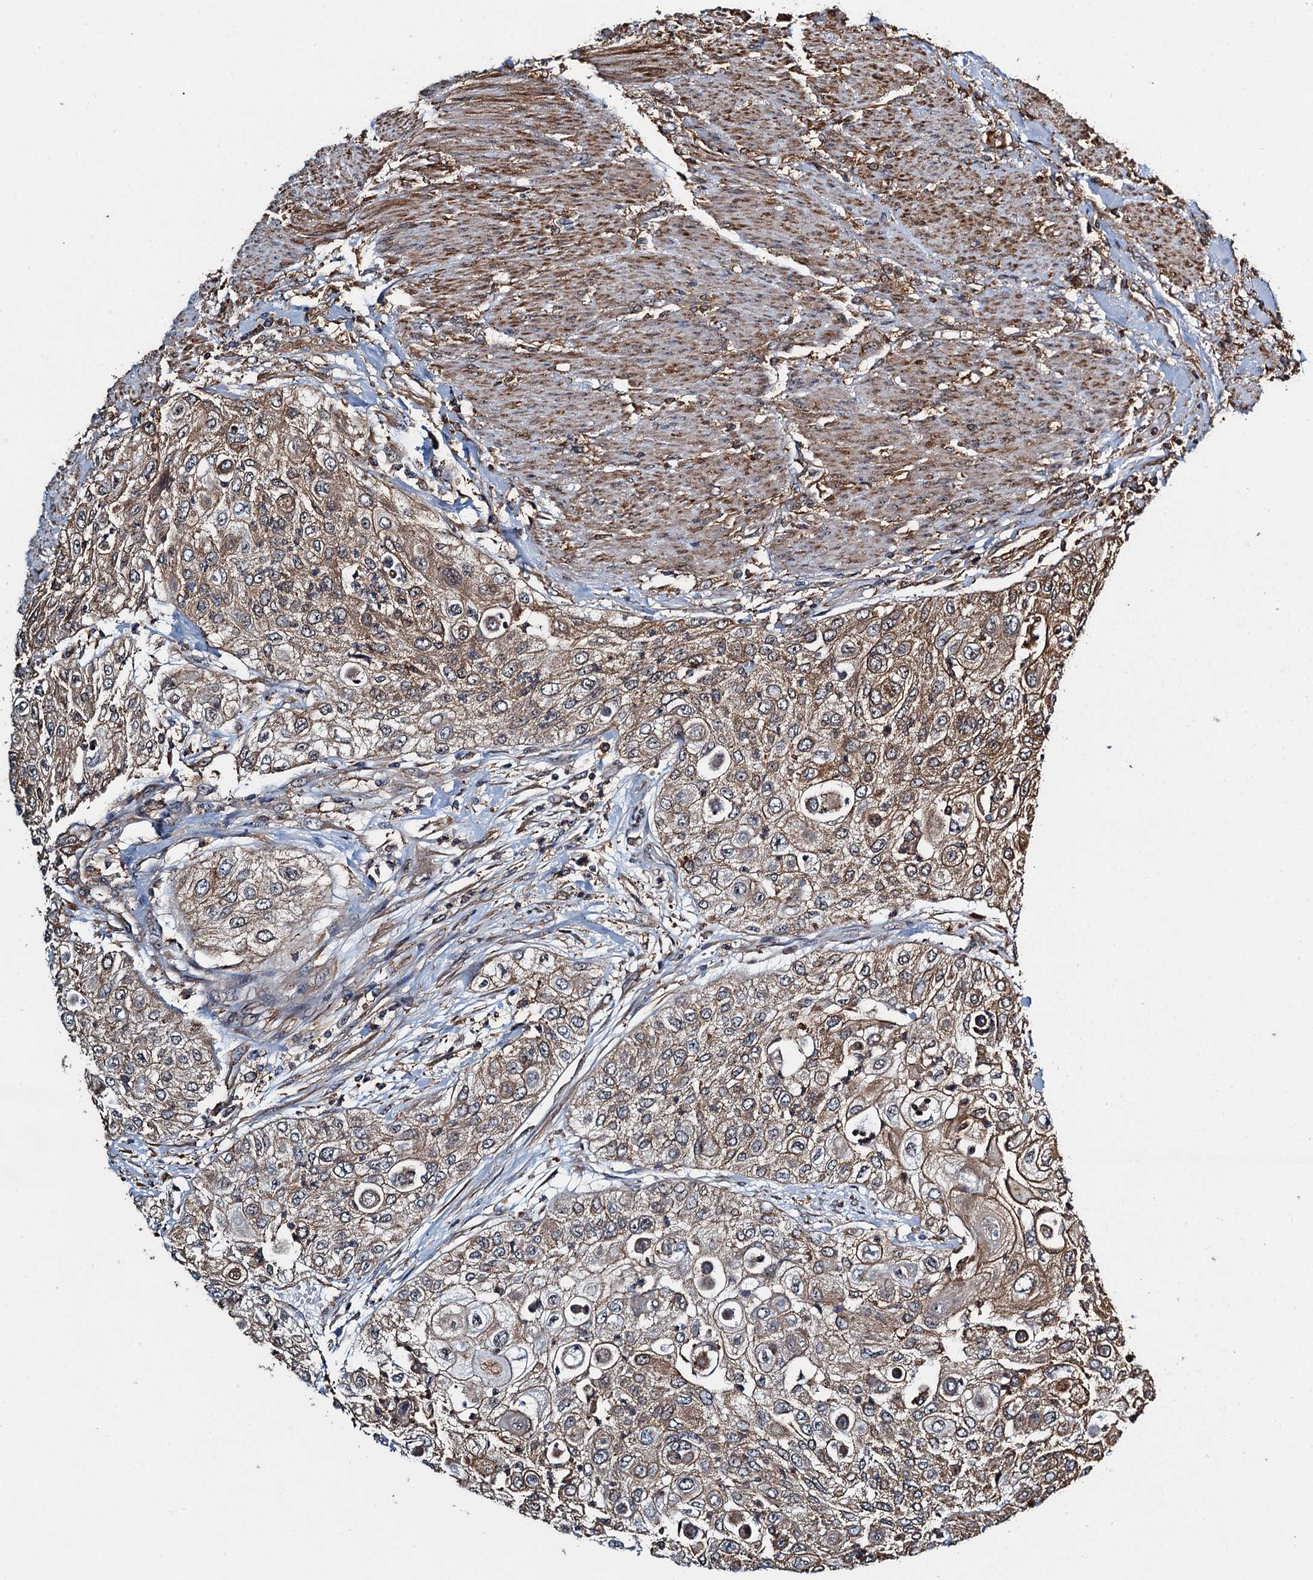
{"staining": {"intensity": "moderate", "quantity": ">75%", "location": "cytoplasmic/membranous"}, "tissue": "urothelial cancer", "cell_type": "Tumor cells", "image_type": "cancer", "snomed": [{"axis": "morphology", "description": "Urothelial carcinoma, High grade"}, {"axis": "topography", "description": "Urinary bladder"}], "caption": "The immunohistochemical stain labels moderate cytoplasmic/membranous expression in tumor cells of urothelial cancer tissue.", "gene": "WHAMM", "patient": {"sex": "female", "age": 79}}